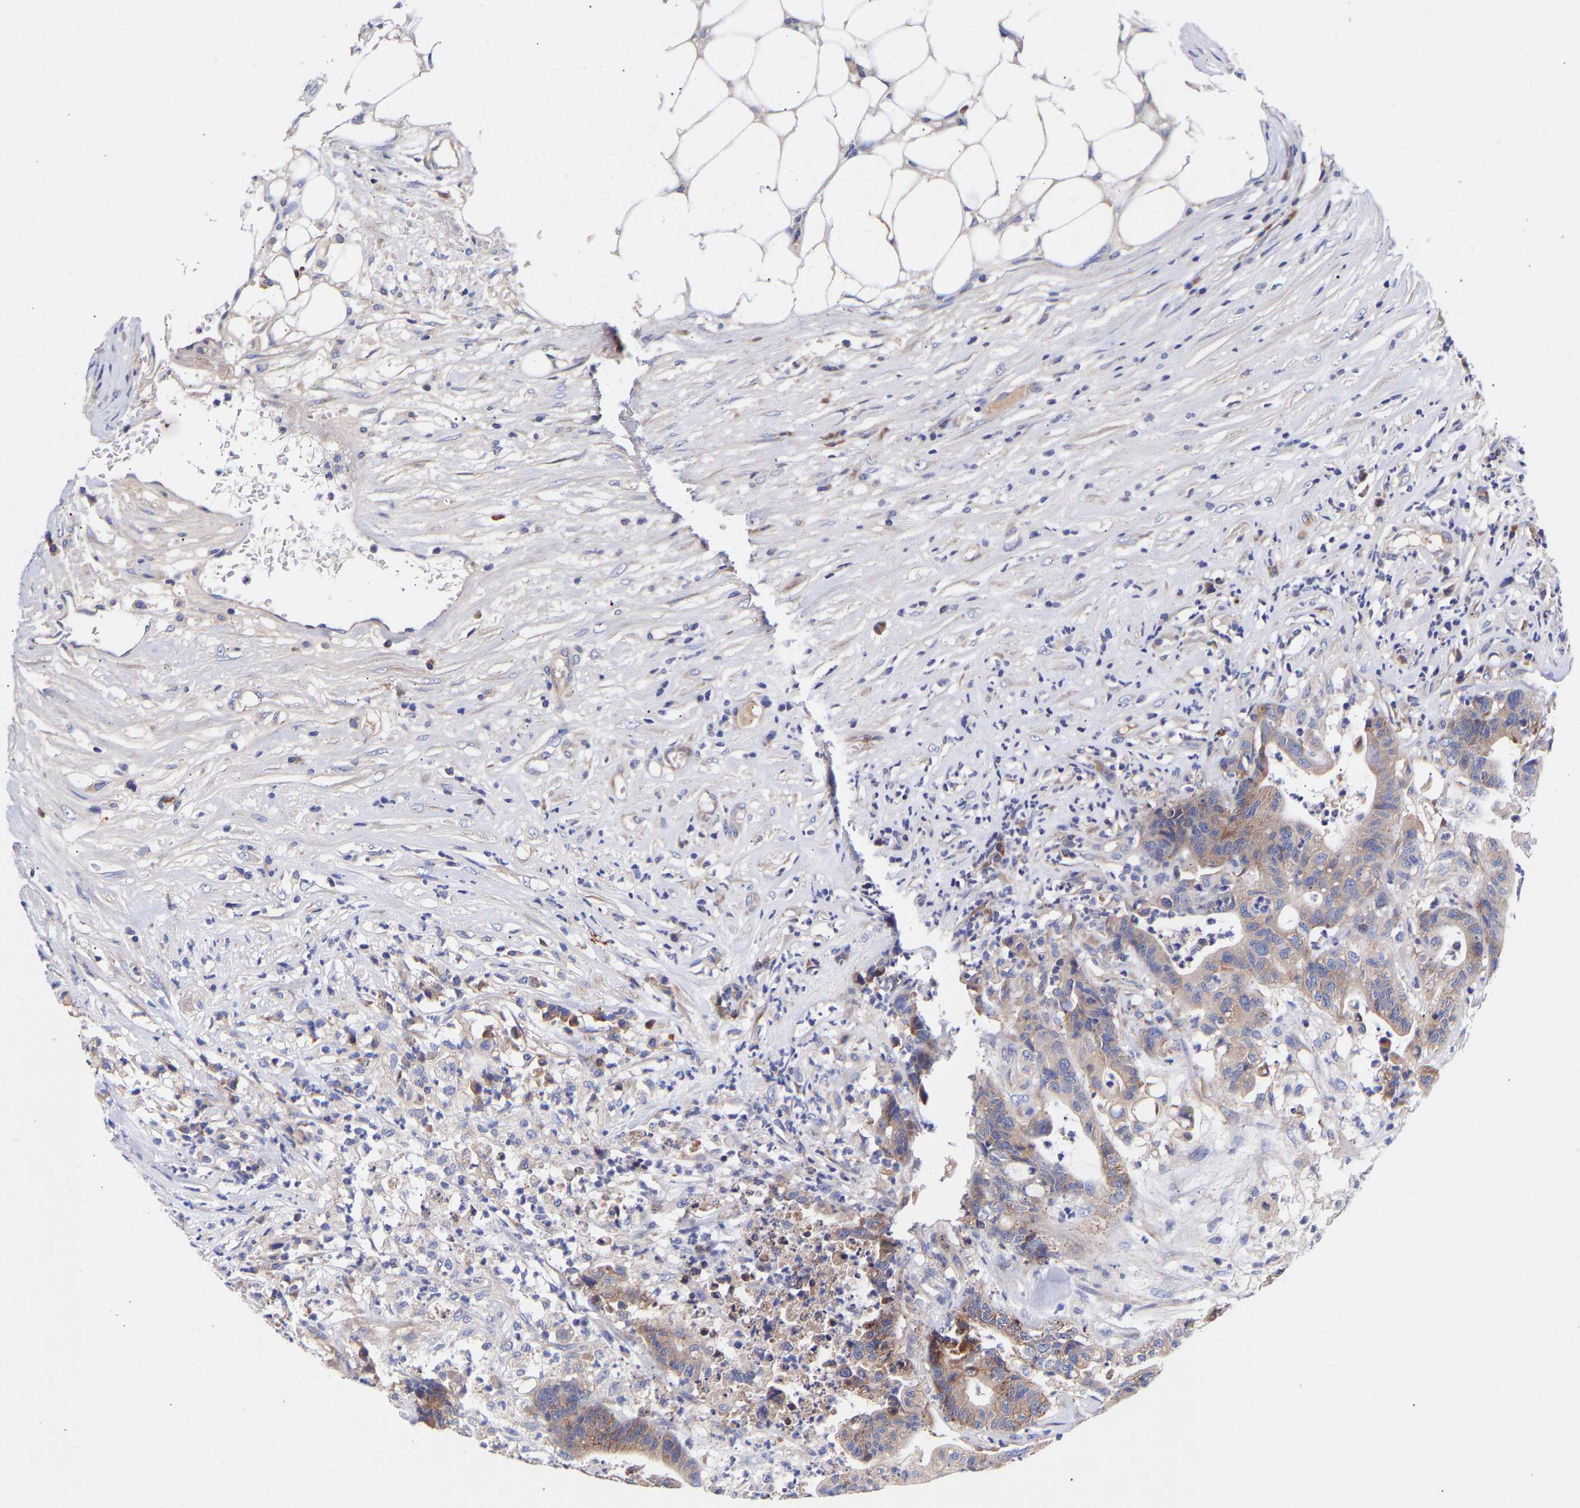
{"staining": {"intensity": "moderate", "quantity": "25%-75%", "location": "cytoplasmic/membranous"}, "tissue": "colorectal cancer", "cell_type": "Tumor cells", "image_type": "cancer", "snomed": [{"axis": "morphology", "description": "Adenocarcinoma, NOS"}, {"axis": "topography", "description": "Colon"}], "caption": "This micrograph shows IHC staining of human colorectal adenocarcinoma, with medium moderate cytoplasmic/membranous expression in approximately 25%-75% of tumor cells.", "gene": "AIMP2", "patient": {"sex": "female", "age": 84}}